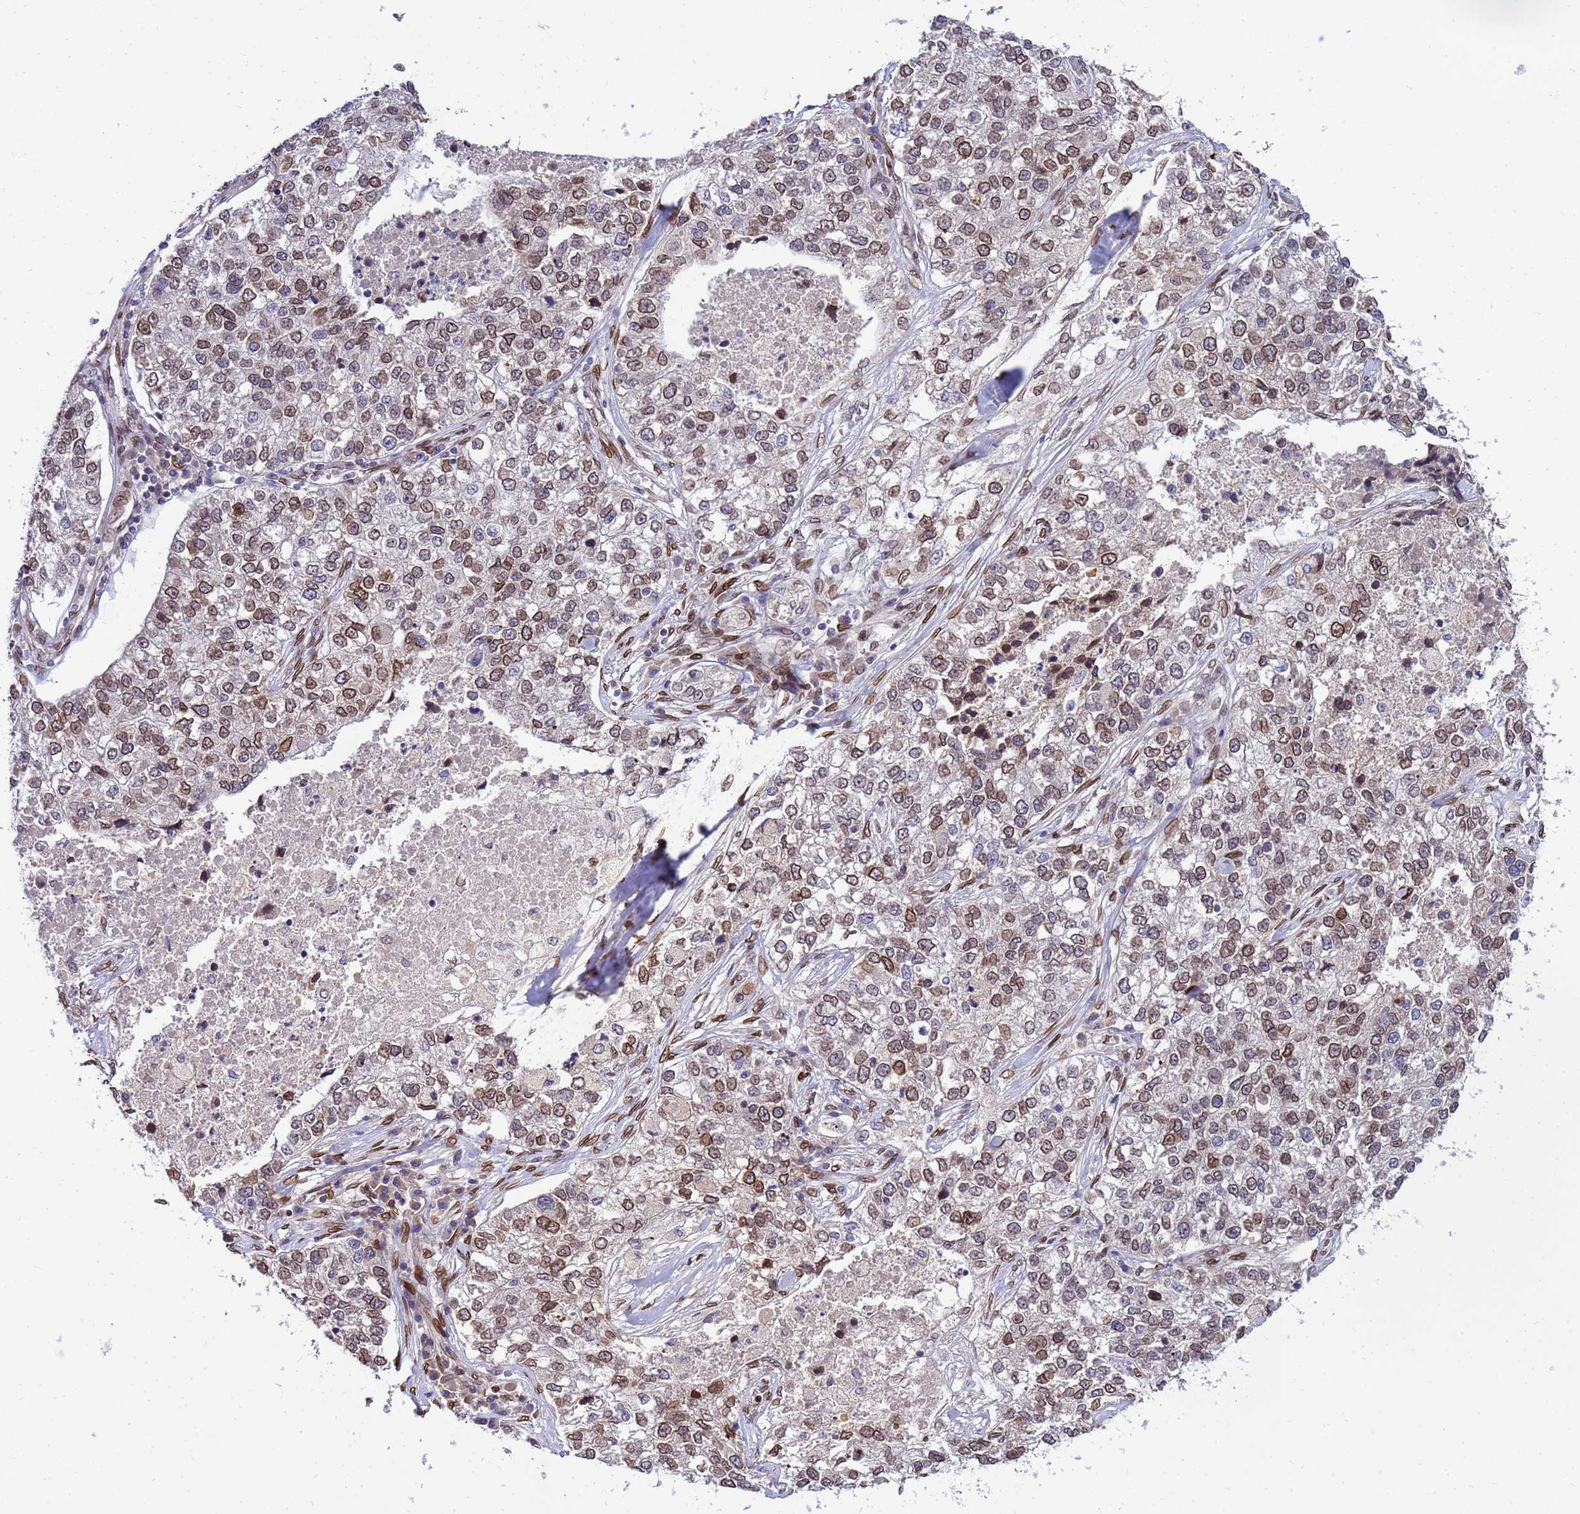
{"staining": {"intensity": "moderate", "quantity": ">75%", "location": "cytoplasmic/membranous,nuclear"}, "tissue": "lung cancer", "cell_type": "Tumor cells", "image_type": "cancer", "snomed": [{"axis": "morphology", "description": "Adenocarcinoma, NOS"}, {"axis": "topography", "description": "Lung"}], "caption": "This is an image of IHC staining of adenocarcinoma (lung), which shows moderate staining in the cytoplasmic/membranous and nuclear of tumor cells.", "gene": "GPR135", "patient": {"sex": "male", "age": 49}}